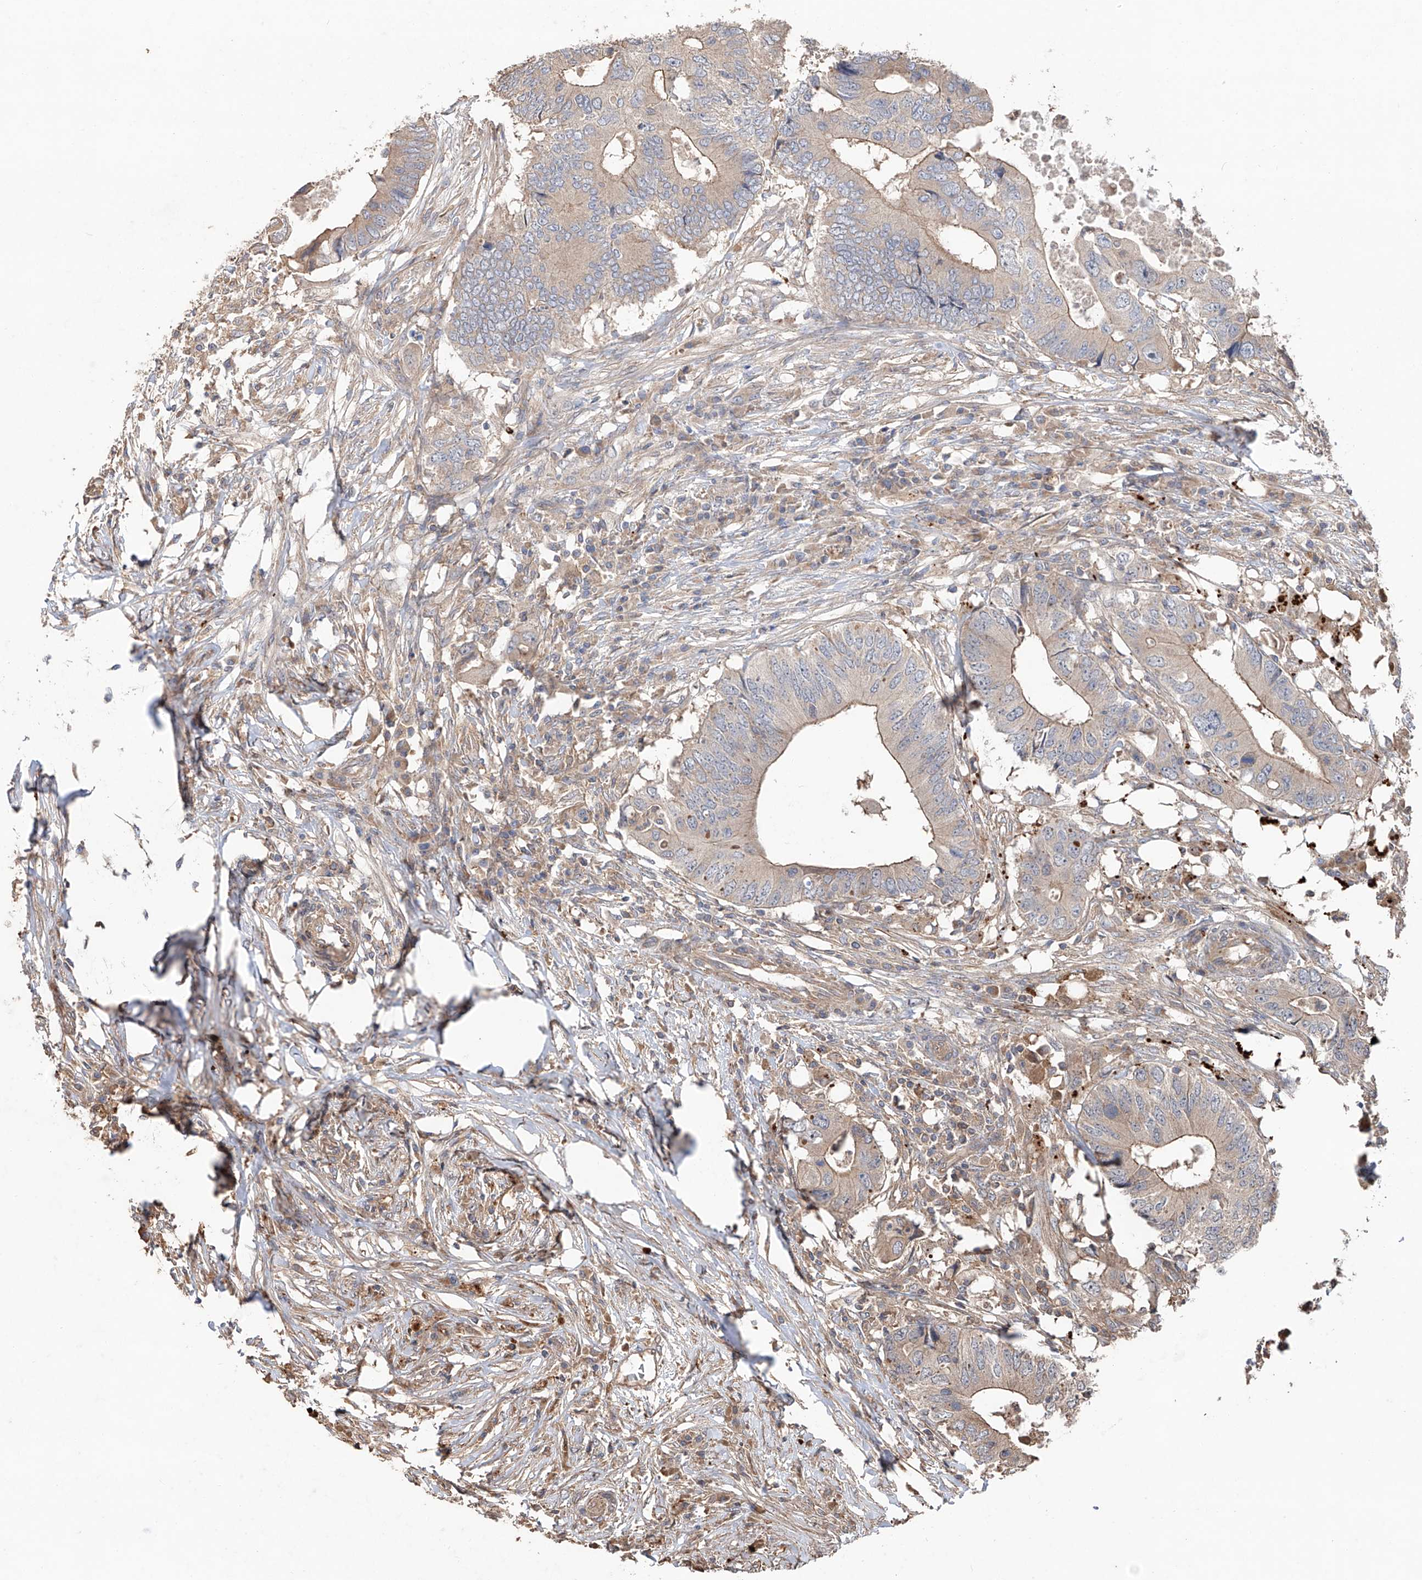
{"staining": {"intensity": "weak", "quantity": "25%-75%", "location": "cytoplasmic/membranous"}, "tissue": "colorectal cancer", "cell_type": "Tumor cells", "image_type": "cancer", "snomed": [{"axis": "morphology", "description": "Adenocarcinoma, NOS"}, {"axis": "topography", "description": "Colon"}], "caption": "Immunohistochemistry (IHC) (DAB (3,3'-diaminobenzidine)) staining of human colorectal cancer exhibits weak cytoplasmic/membranous protein positivity in about 25%-75% of tumor cells.", "gene": "EDN1", "patient": {"sex": "male", "age": 71}}